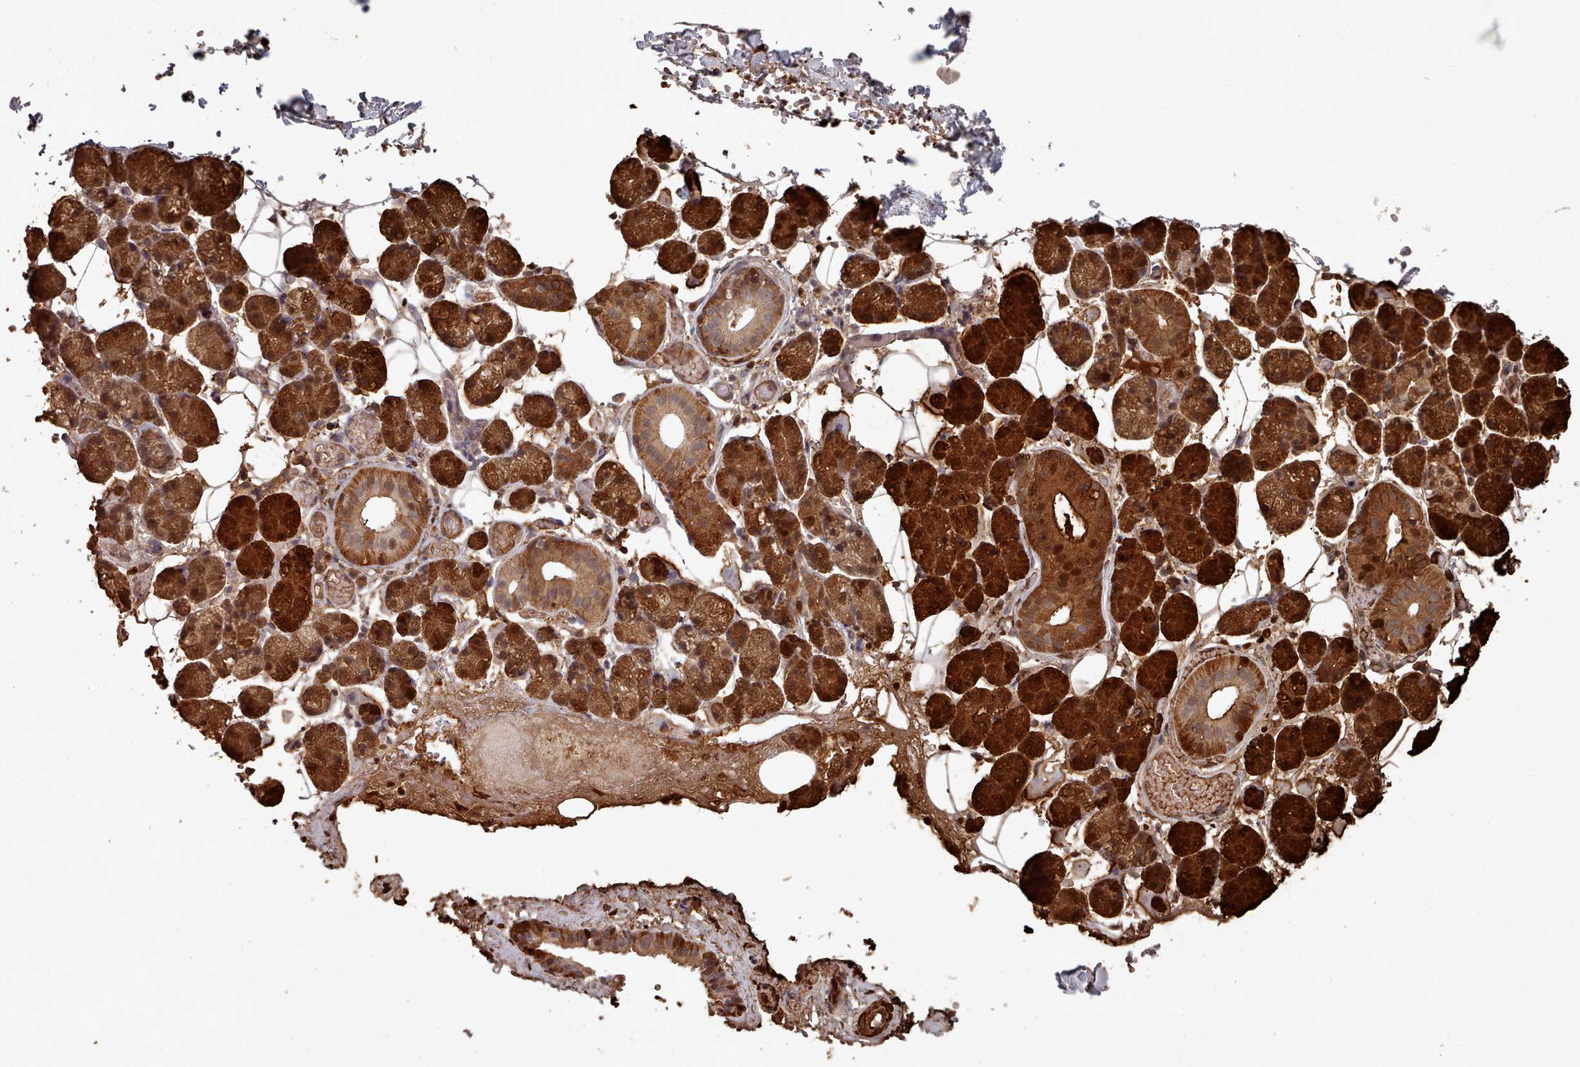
{"staining": {"intensity": "strong", "quantity": ">75%", "location": "cytoplasmic/membranous,nuclear"}, "tissue": "salivary gland", "cell_type": "Glandular cells", "image_type": "normal", "snomed": [{"axis": "morphology", "description": "Normal tissue, NOS"}, {"axis": "topography", "description": "Salivary gland"}], "caption": "Immunohistochemistry (IHC) (DAB (3,3'-diaminobenzidine)) staining of normal human salivary gland demonstrates strong cytoplasmic/membranous,nuclear protein positivity in approximately >75% of glandular cells.", "gene": "CPSF4", "patient": {"sex": "female", "age": 33}}